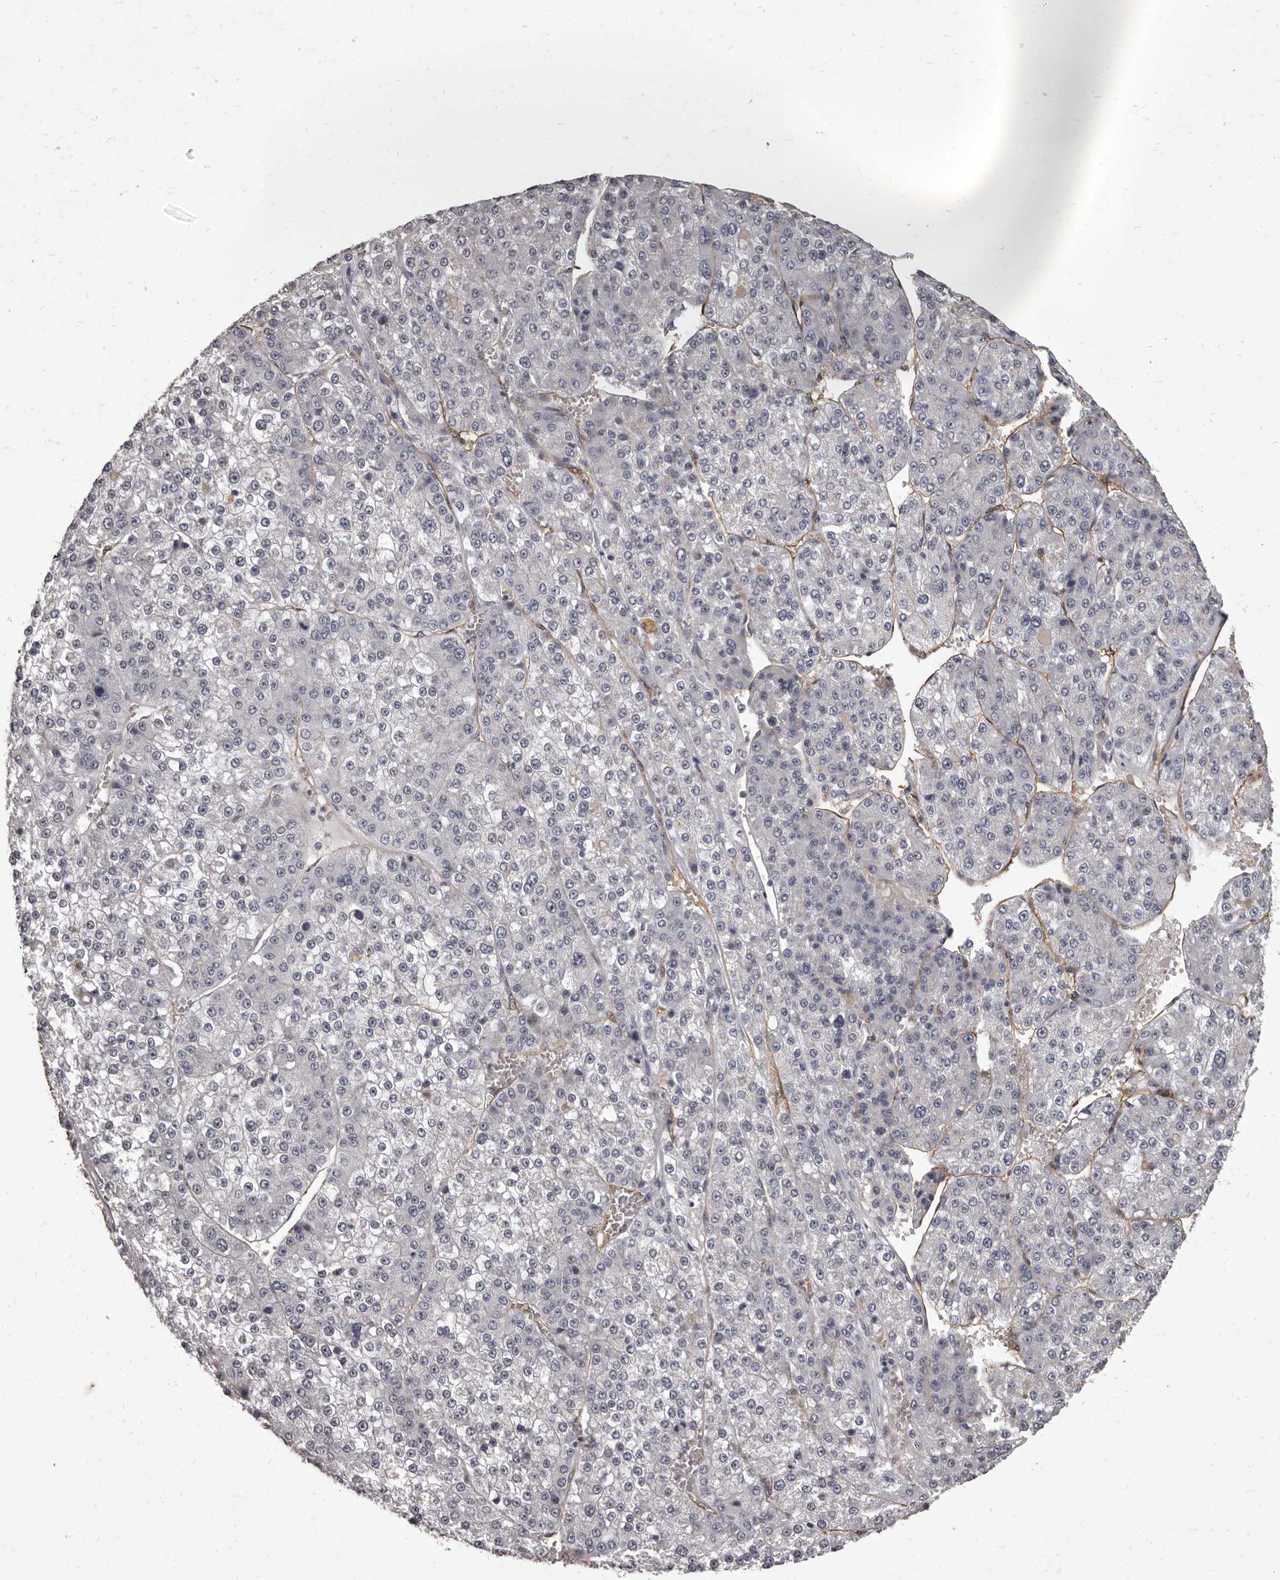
{"staining": {"intensity": "negative", "quantity": "none", "location": "none"}, "tissue": "liver cancer", "cell_type": "Tumor cells", "image_type": "cancer", "snomed": [{"axis": "morphology", "description": "Carcinoma, Hepatocellular, NOS"}, {"axis": "topography", "description": "Liver"}], "caption": "A micrograph of liver cancer (hepatocellular carcinoma) stained for a protein exhibits no brown staining in tumor cells.", "gene": "GPR78", "patient": {"sex": "female", "age": 73}}